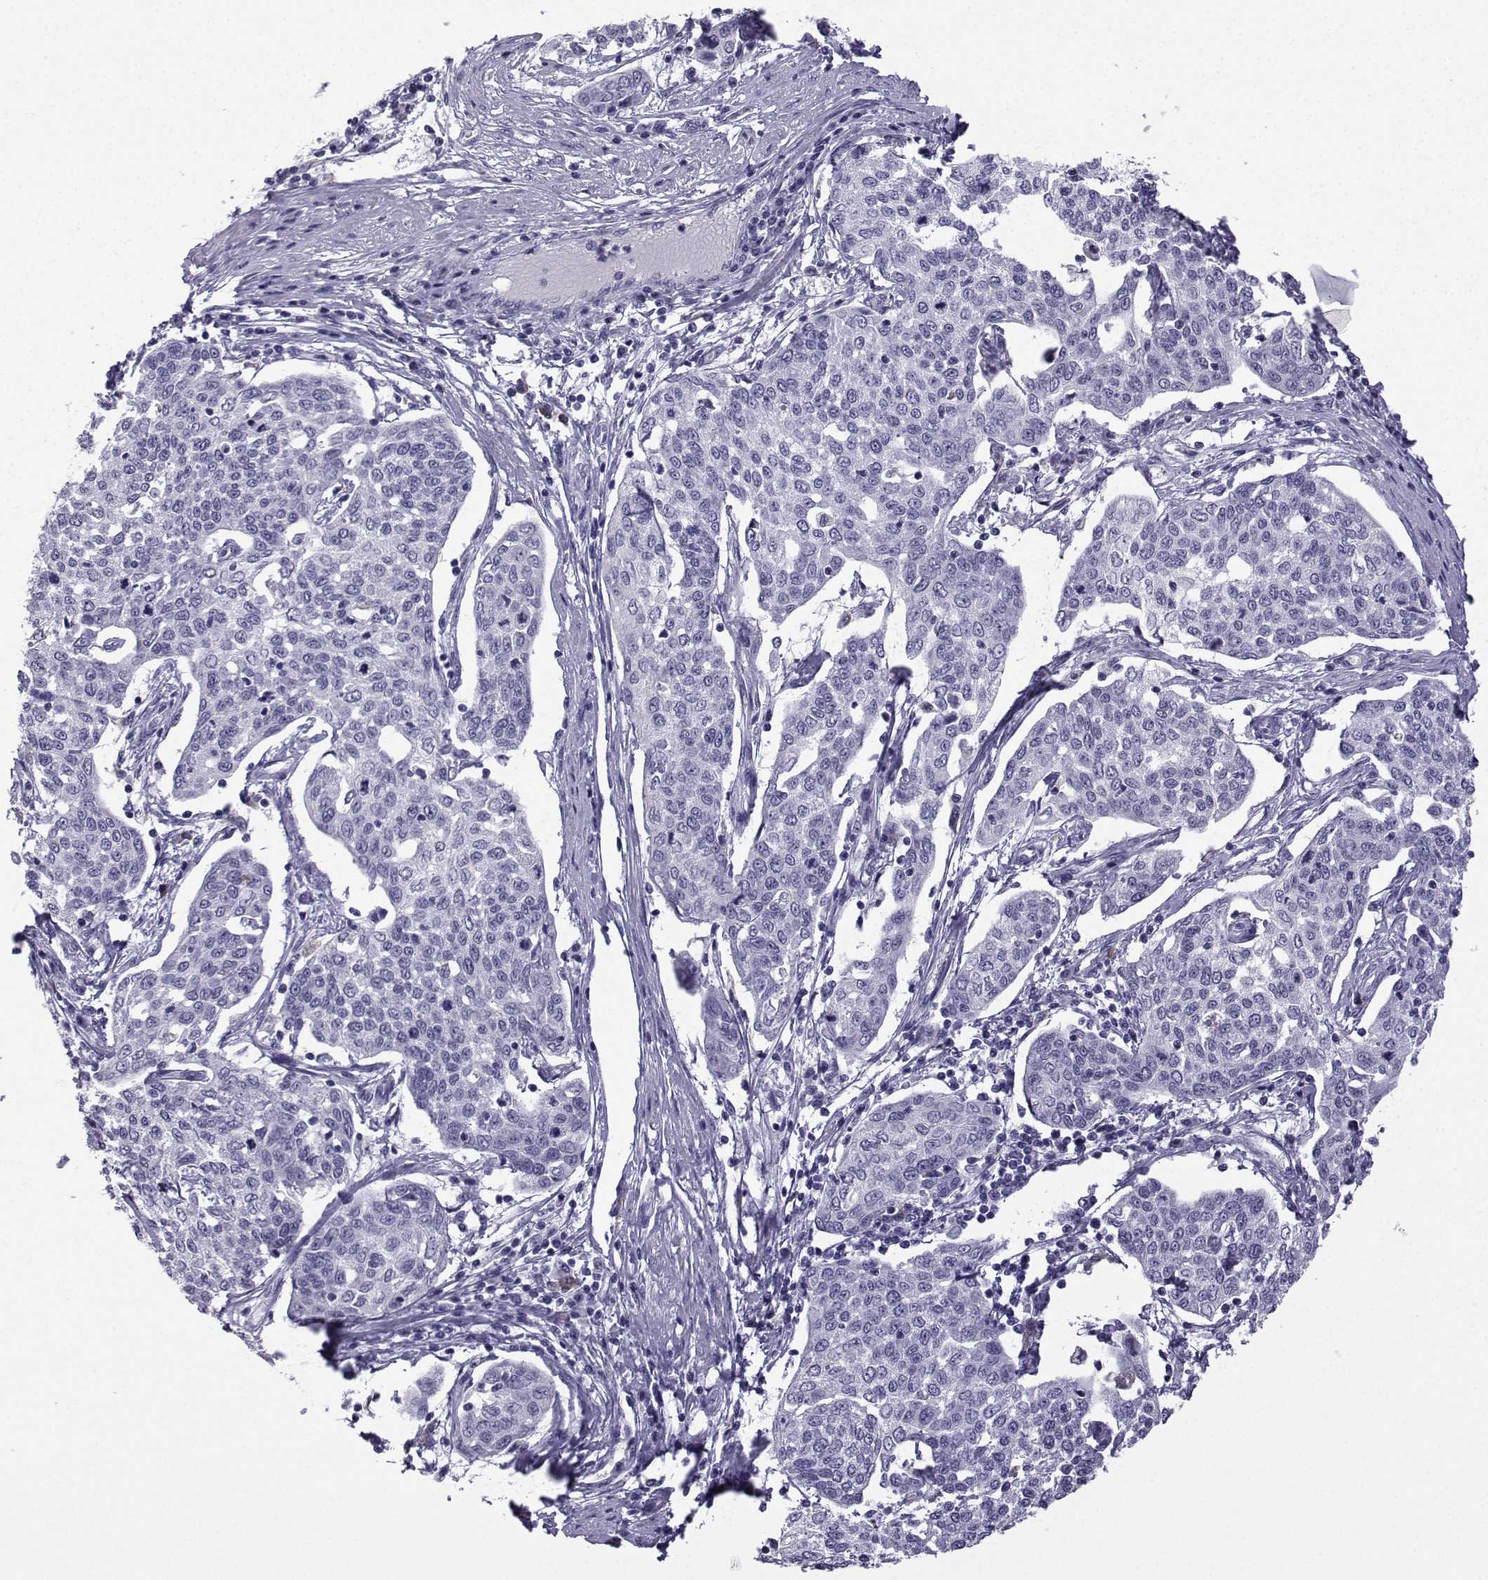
{"staining": {"intensity": "negative", "quantity": "none", "location": "none"}, "tissue": "cervical cancer", "cell_type": "Tumor cells", "image_type": "cancer", "snomed": [{"axis": "morphology", "description": "Squamous cell carcinoma, NOS"}, {"axis": "topography", "description": "Cervix"}], "caption": "DAB immunohistochemical staining of cervical squamous cell carcinoma exhibits no significant positivity in tumor cells.", "gene": "MRGBP", "patient": {"sex": "female", "age": 34}}